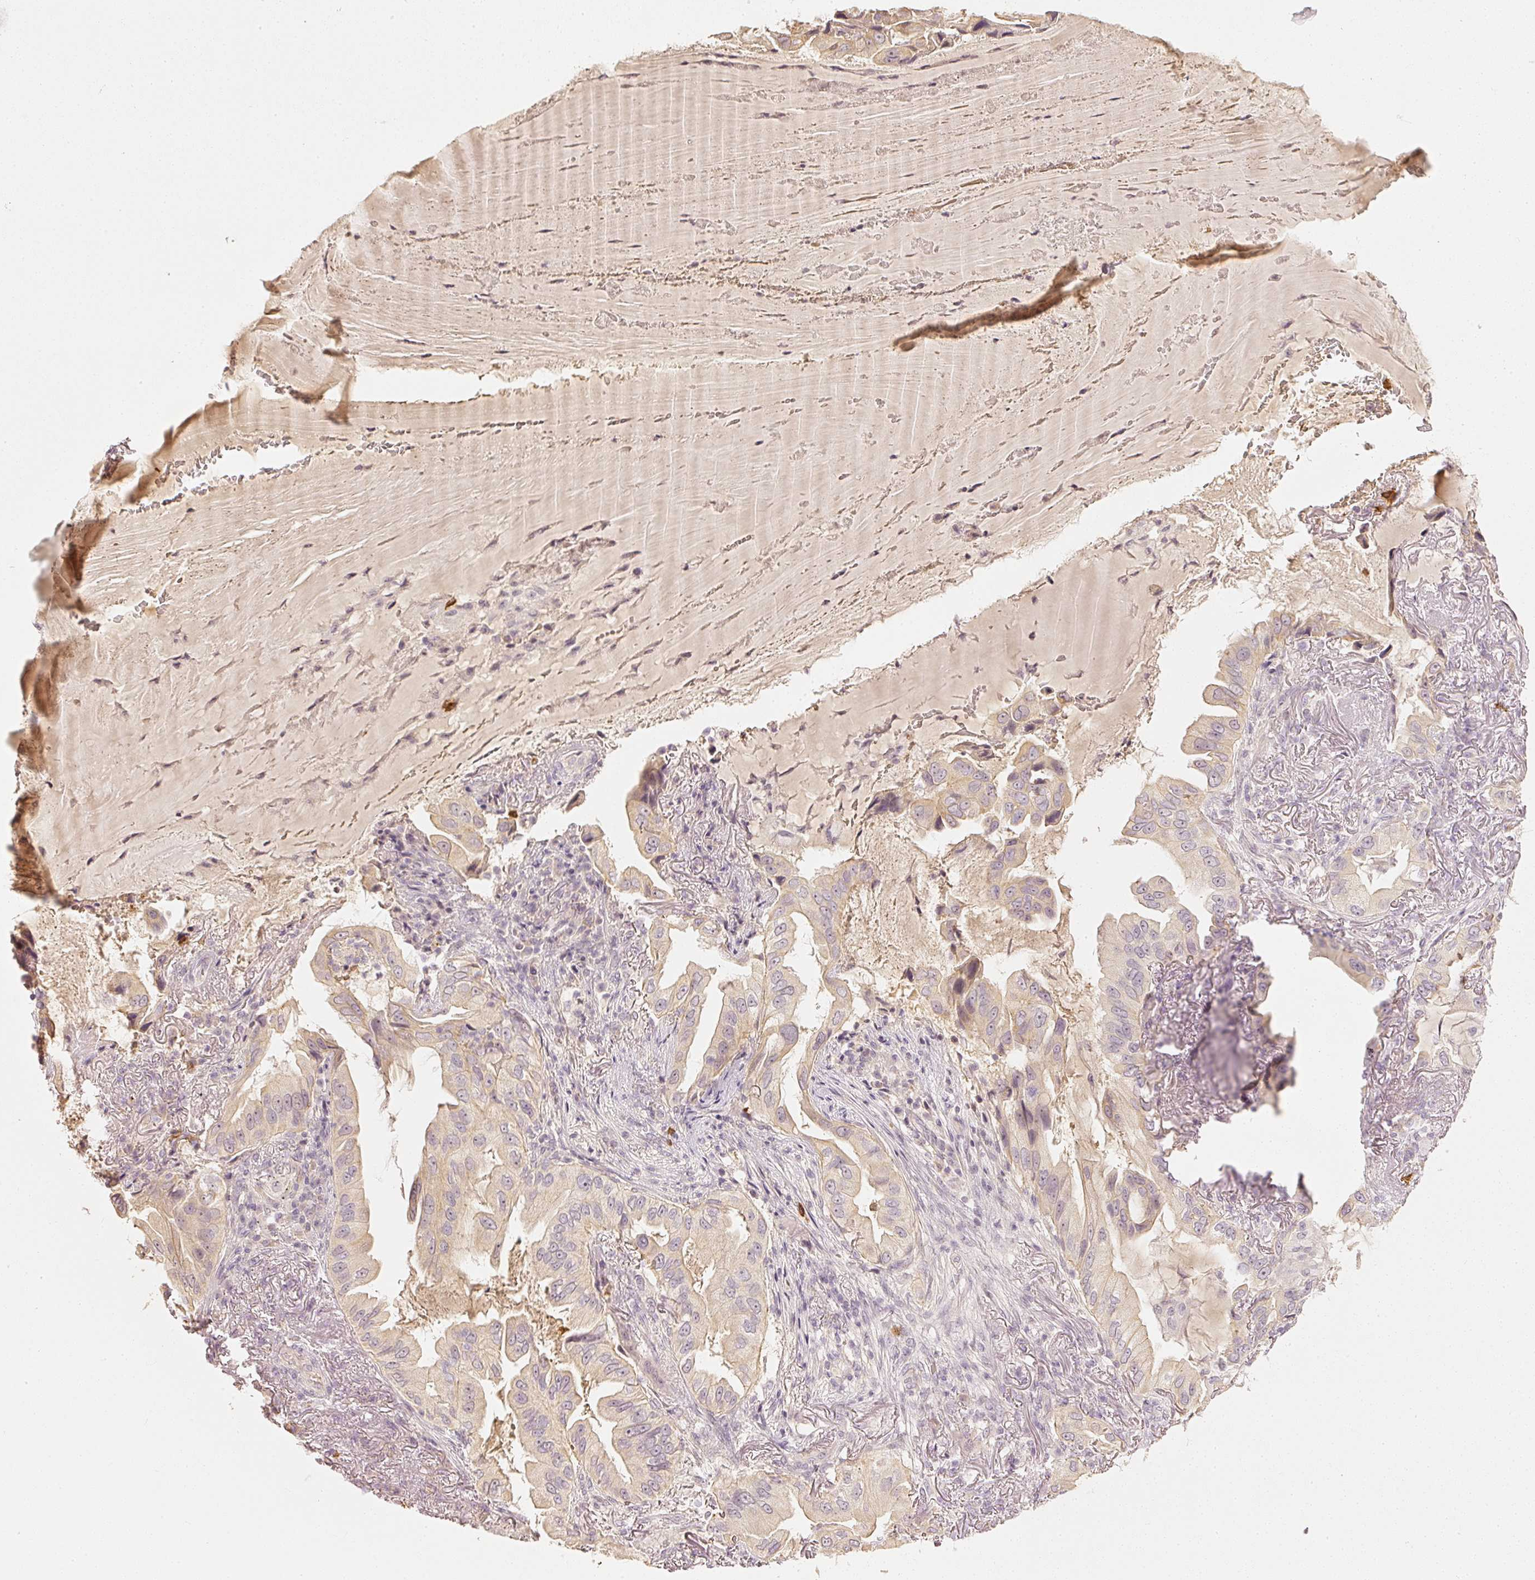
{"staining": {"intensity": "weak", "quantity": "25%-75%", "location": "cytoplasmic/membranous"}, "tissue": "lung cancer", "cell_type": "Tumor cells", "image_type": "cancer", "snomed": [{"axis": "morphology", "description": "Adenocarcinoma, NOS"}, {"axis": "topography", "description": "Lung"}], "caption": "Lung cancer was stained to show a protein in brown. There is low levels of weak cytoplasmic/membranous staining in approximately 25%-75% of tumor cells.", "gene": "GZMA", "patient": {"sex": "female", "age": 69}}